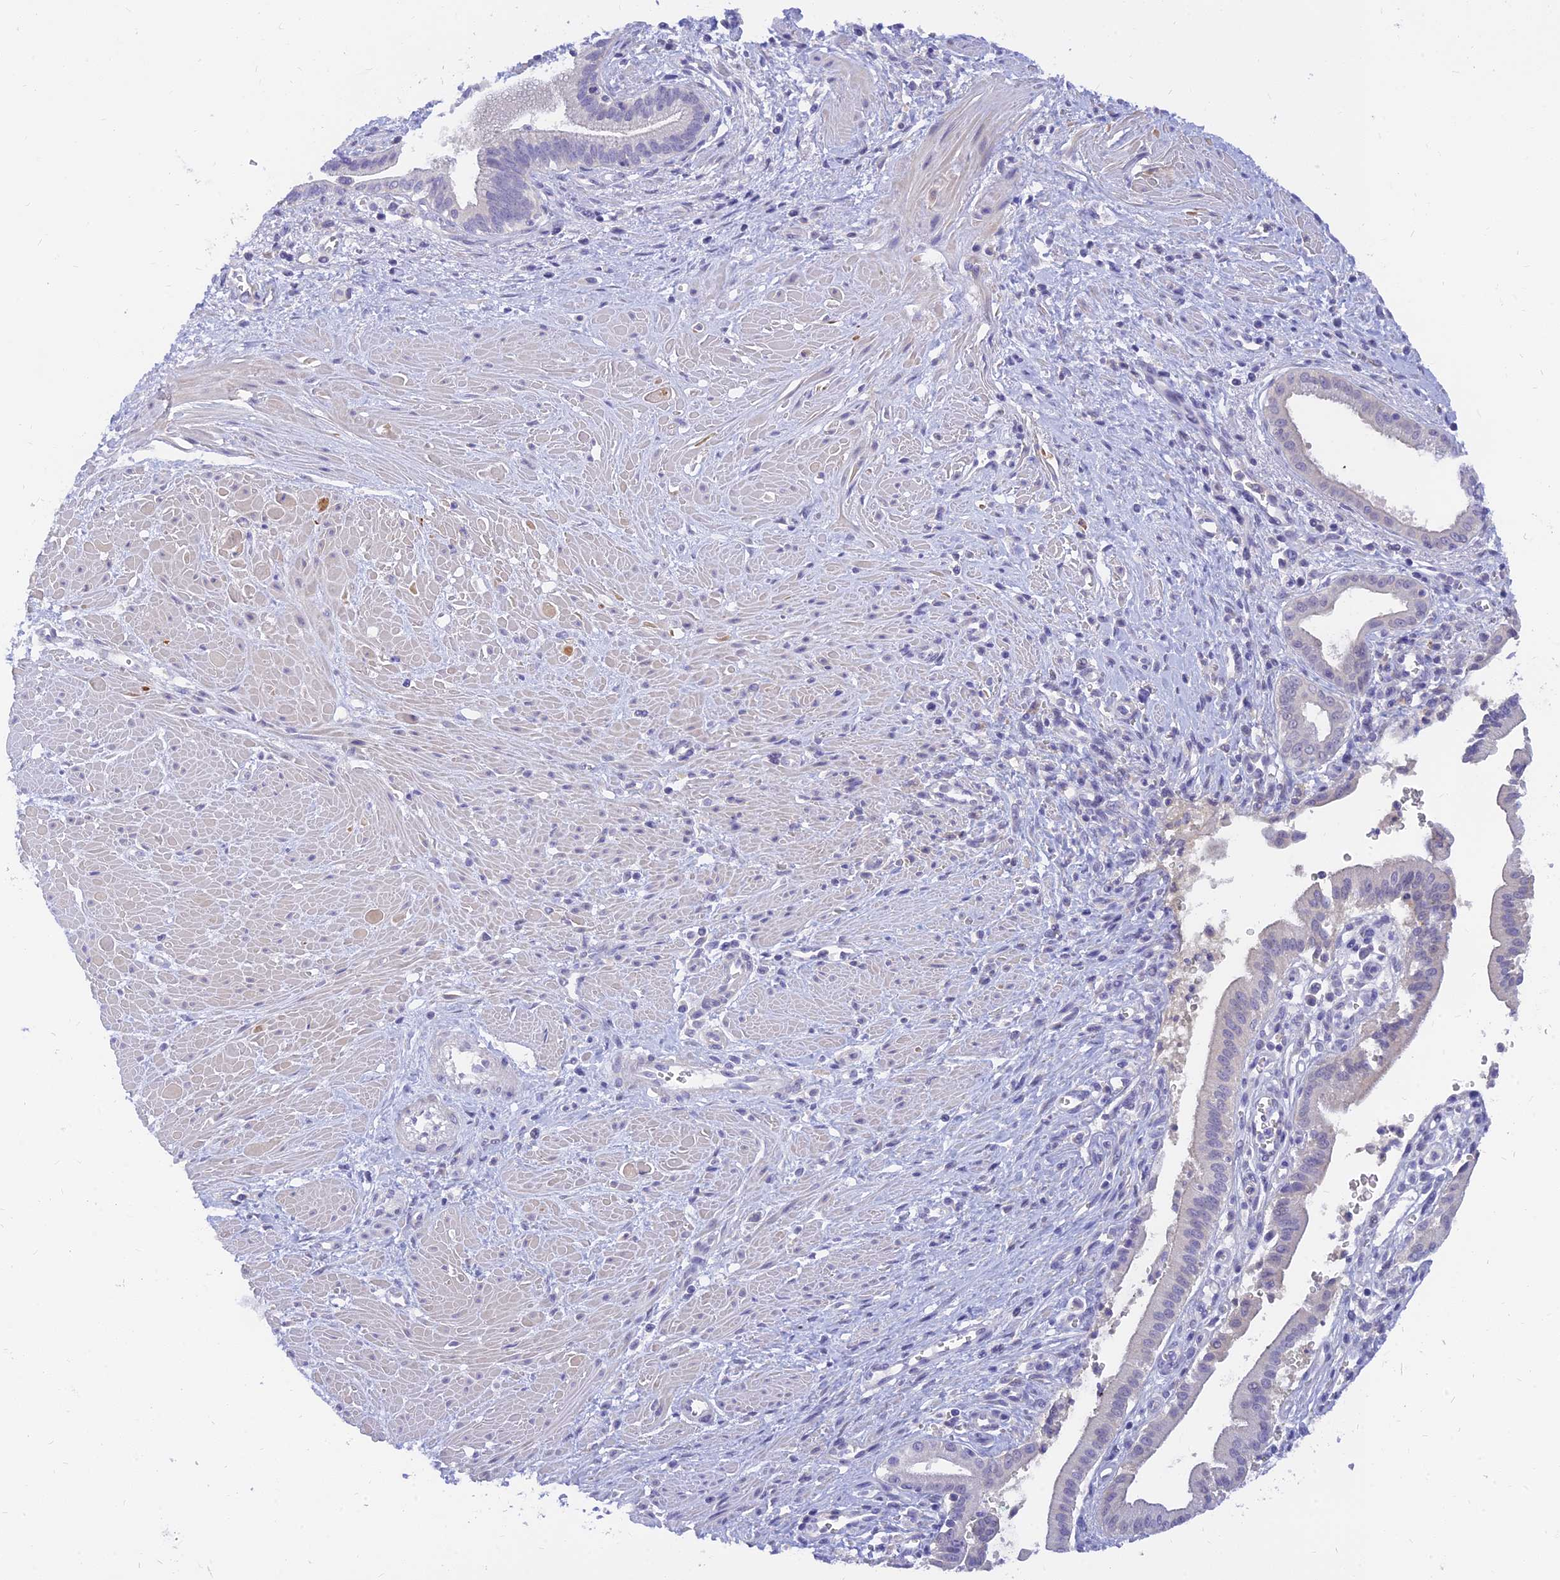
{"staining": {"intensity": "negative", "quantity": "none", "location": "none"}, "tissue": "pancreatic cancer", "cell_type": "Tumor cells", "image_type": "cancer", "snomed": [{"axis": "morphology", "description": "Adenocarcinoma, NOS"}, {"axis": "topography", "description": "Pancreas"}], "caption": "The immunohistochemistry photomicrograph has no significant positivity in tumor cells of pancreatic adenocarcinoma tissue.", "gene": "TMEM161B", "patient": {"sex": "male", "age": 78}}